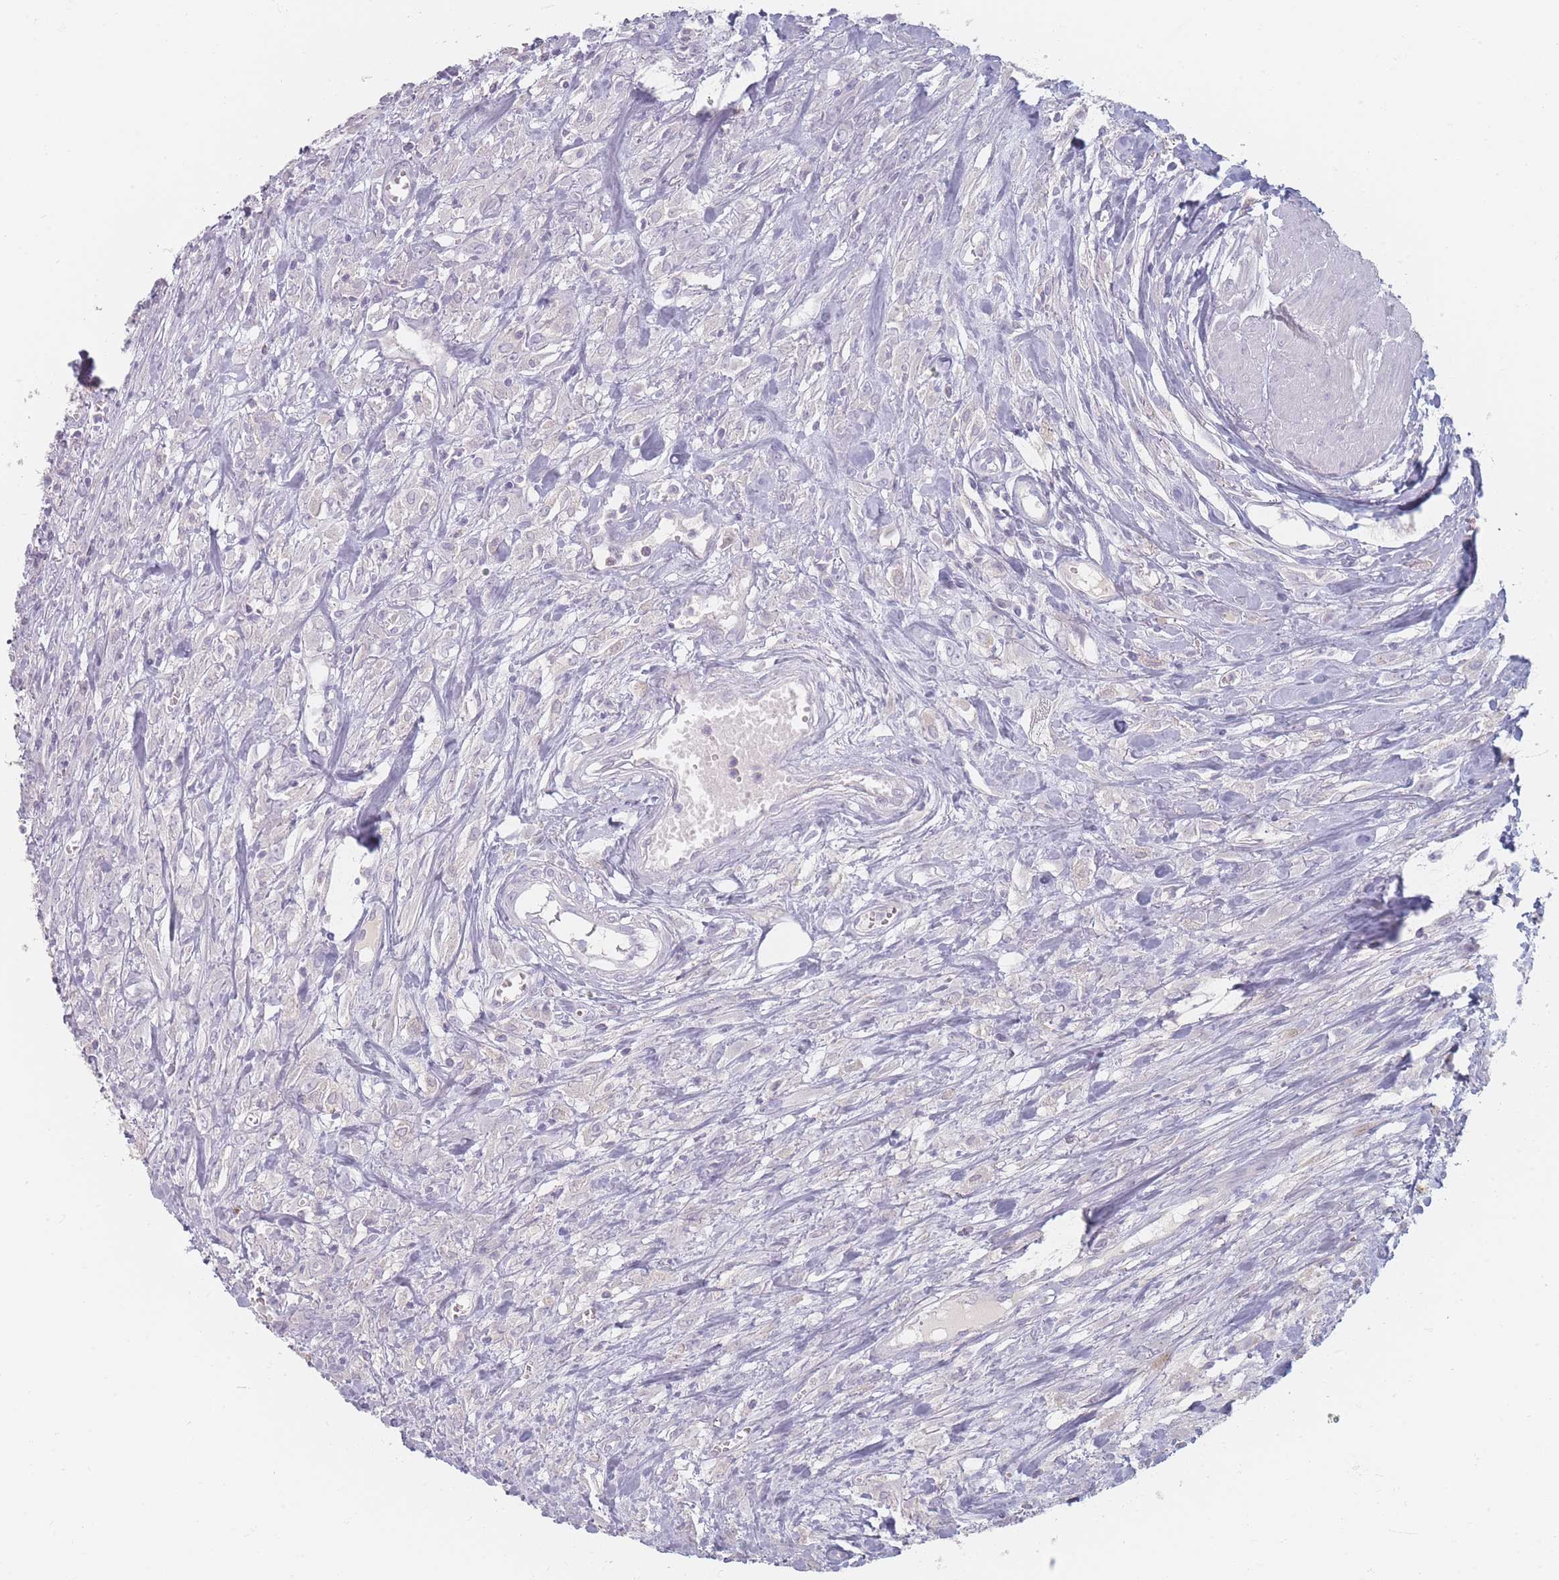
{"staining": {"intensity": "negative", "quantity": "none", "location": "none"}, "tissue": "urothelial cancer", "cell_type": "Tumor cells", "image_type": "cancer", "snomed": [{"axis": "morphology", "description": "Urothelial carcinoma, High grade"}, {"axis": "topography", "description": "Urinary bladder"}], "caption": "Protein analysis of high-grade urothelial carcinoma shows no significant positivity in tumor cells. (Immunohistochemistry, brightfield microscopy, high magnification).", "gene": "HELZ2", "patient": {"sex": "male", "age": 57}}